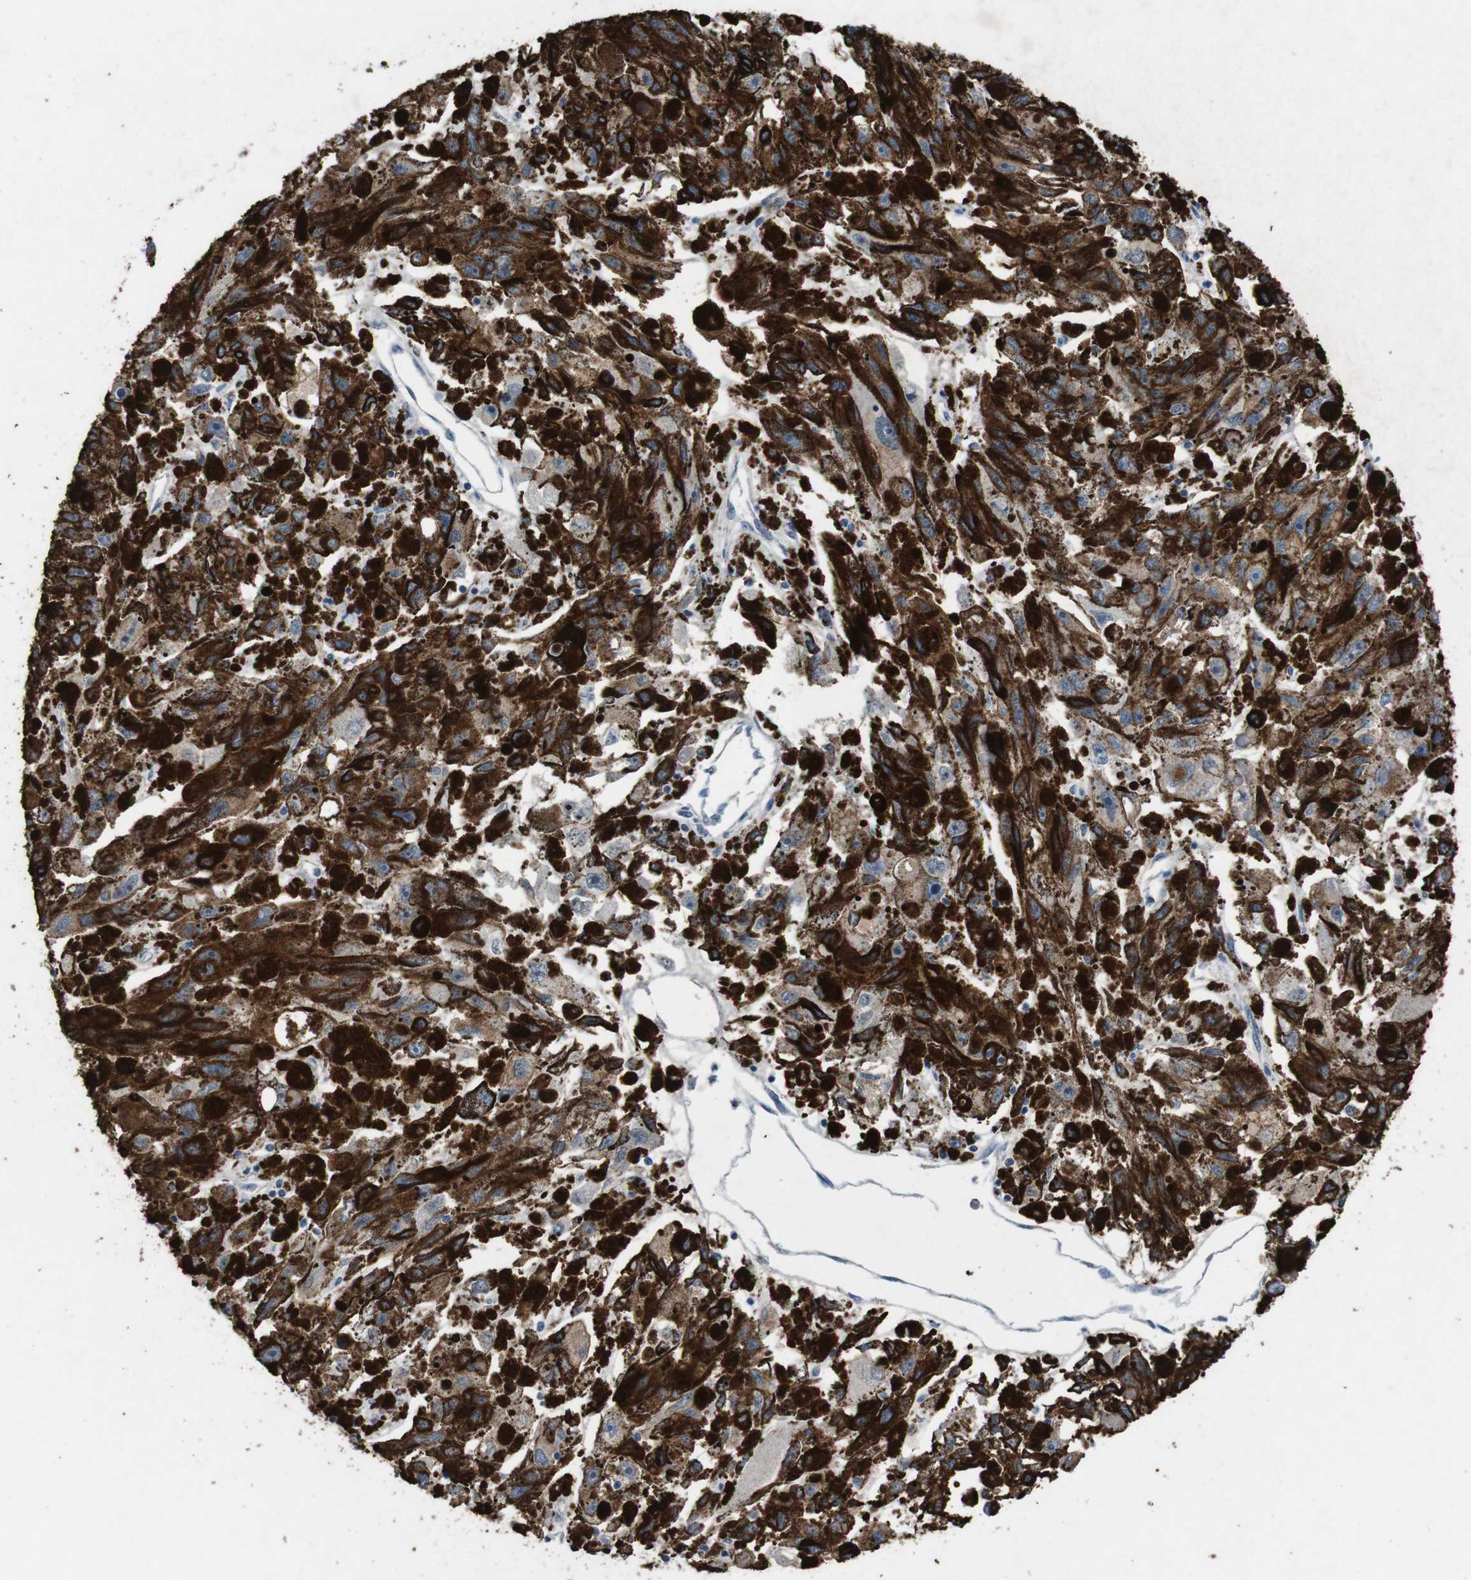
{"staining": {"intensity": "weak", "quantity": "<25%", "location": "cytoplasmic/membranous"}, "tissue": "melanoma", "cell_type": "Tumor cells", "image_type": "cancer", "snomed": [{"axis": "morphology", "description": "Malignant melanoma, NOS"}, {"axis": "topography", "description": "Skin"}], "caption": "Immunohistochemical staining of malignant melanoma demonstrates no significant expression in tumor cells.", "gene": "IRF4", "patient": {"sex": "female", "age": 104}}